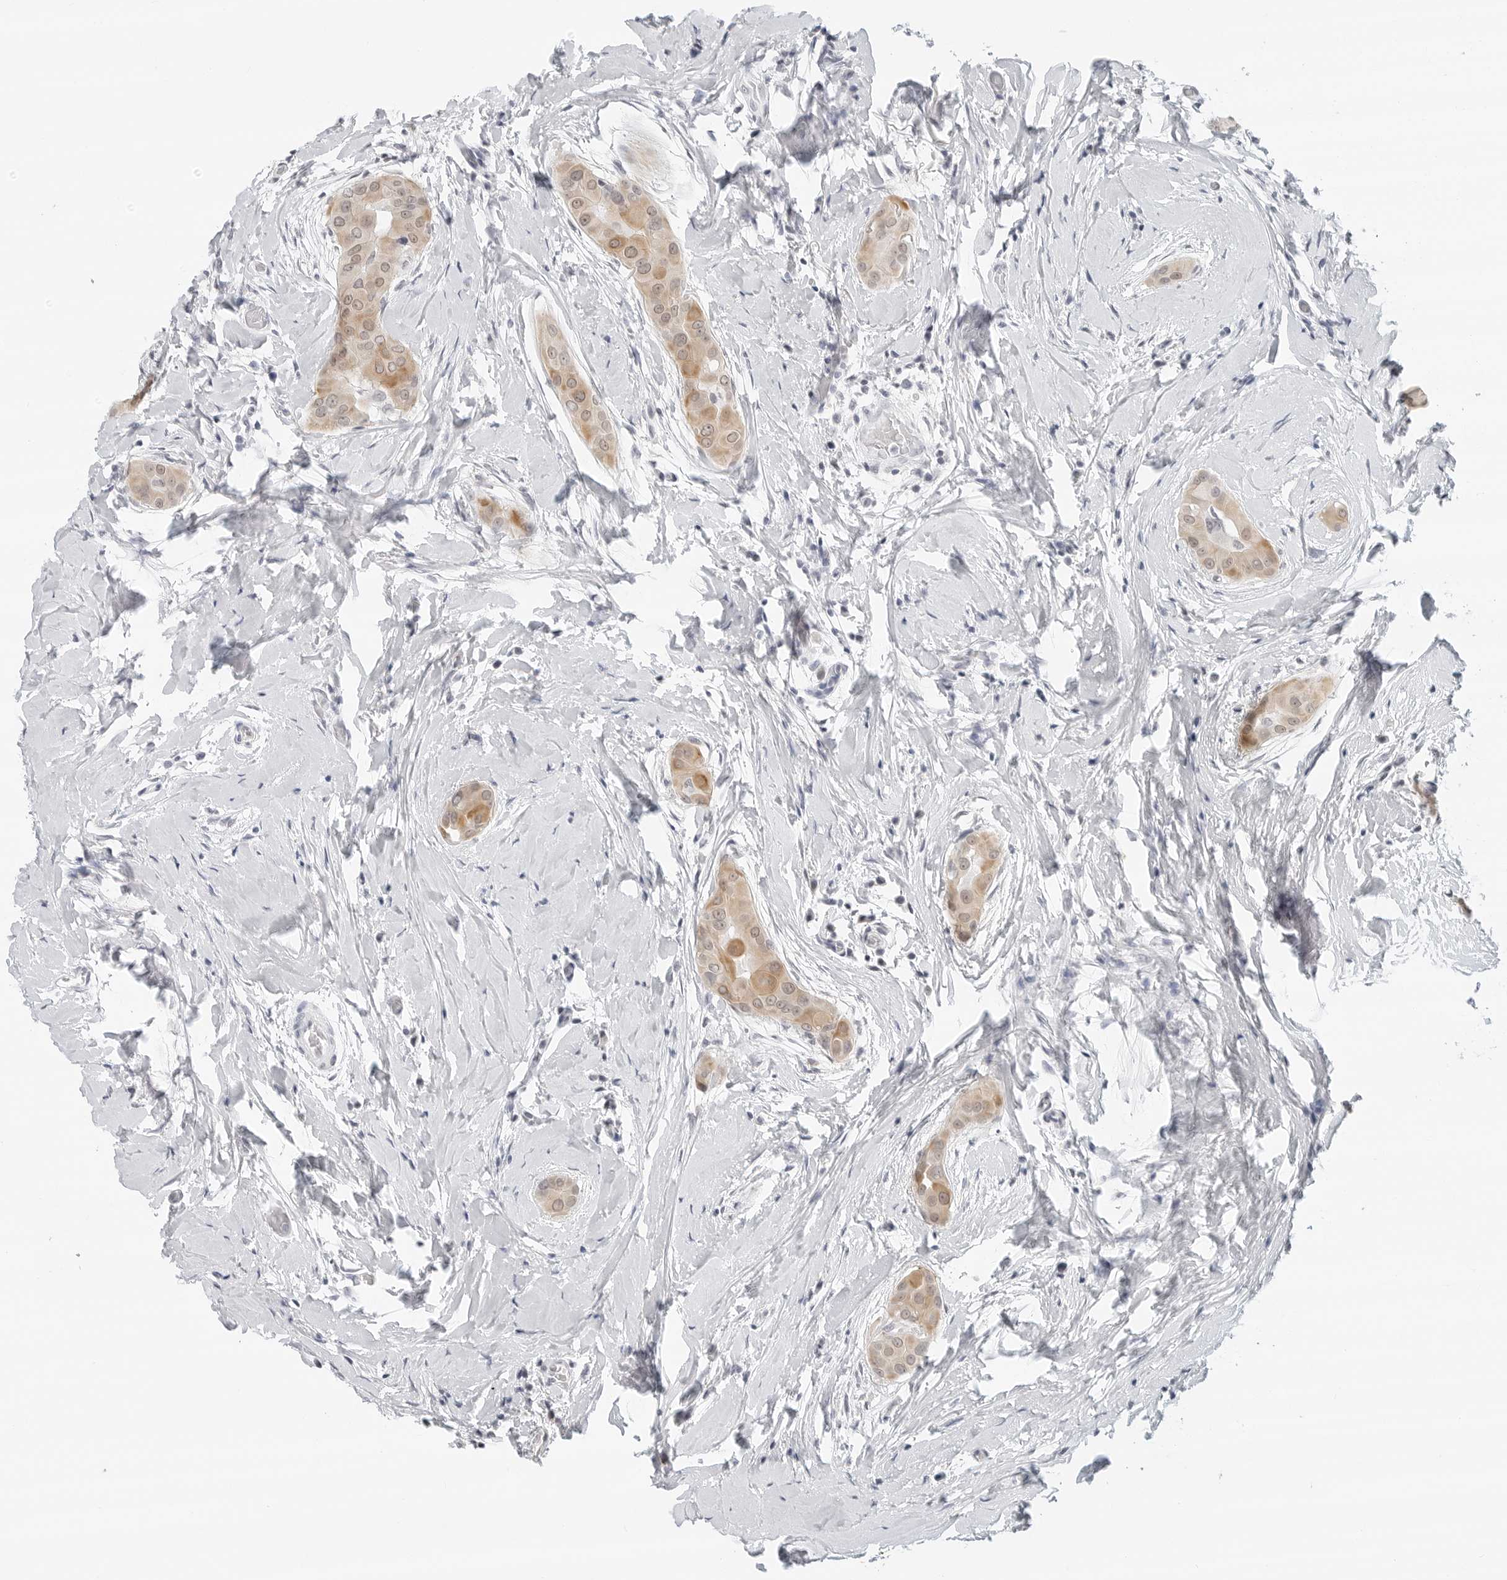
{"staining": {"intensity": "moderate", "quantity": ">75%", "location": "cytoplasmic/membranous,nuclear"}, "tissue": "thyroid cancer", "cell_type": "Tumor cells", "image_type": "cancer", "snomed": [{"axis": "morphology", "description": "Papillary adenocarcinoma, NOS"}, {"axis": "topography", "description": "Thyroid gland"}], "caption": "The histopathology image exhibits a brown stain indicating the presence of a protein in the cytoplasmic/membranous and nuclear of tumor cells in papillary adenocarcinoma (thyroid). (DAB IHC, brown staining for protein, blue staining for nuclei).", "gene": "TSEN2", "patient": {"sex": "male", "age": 33}}